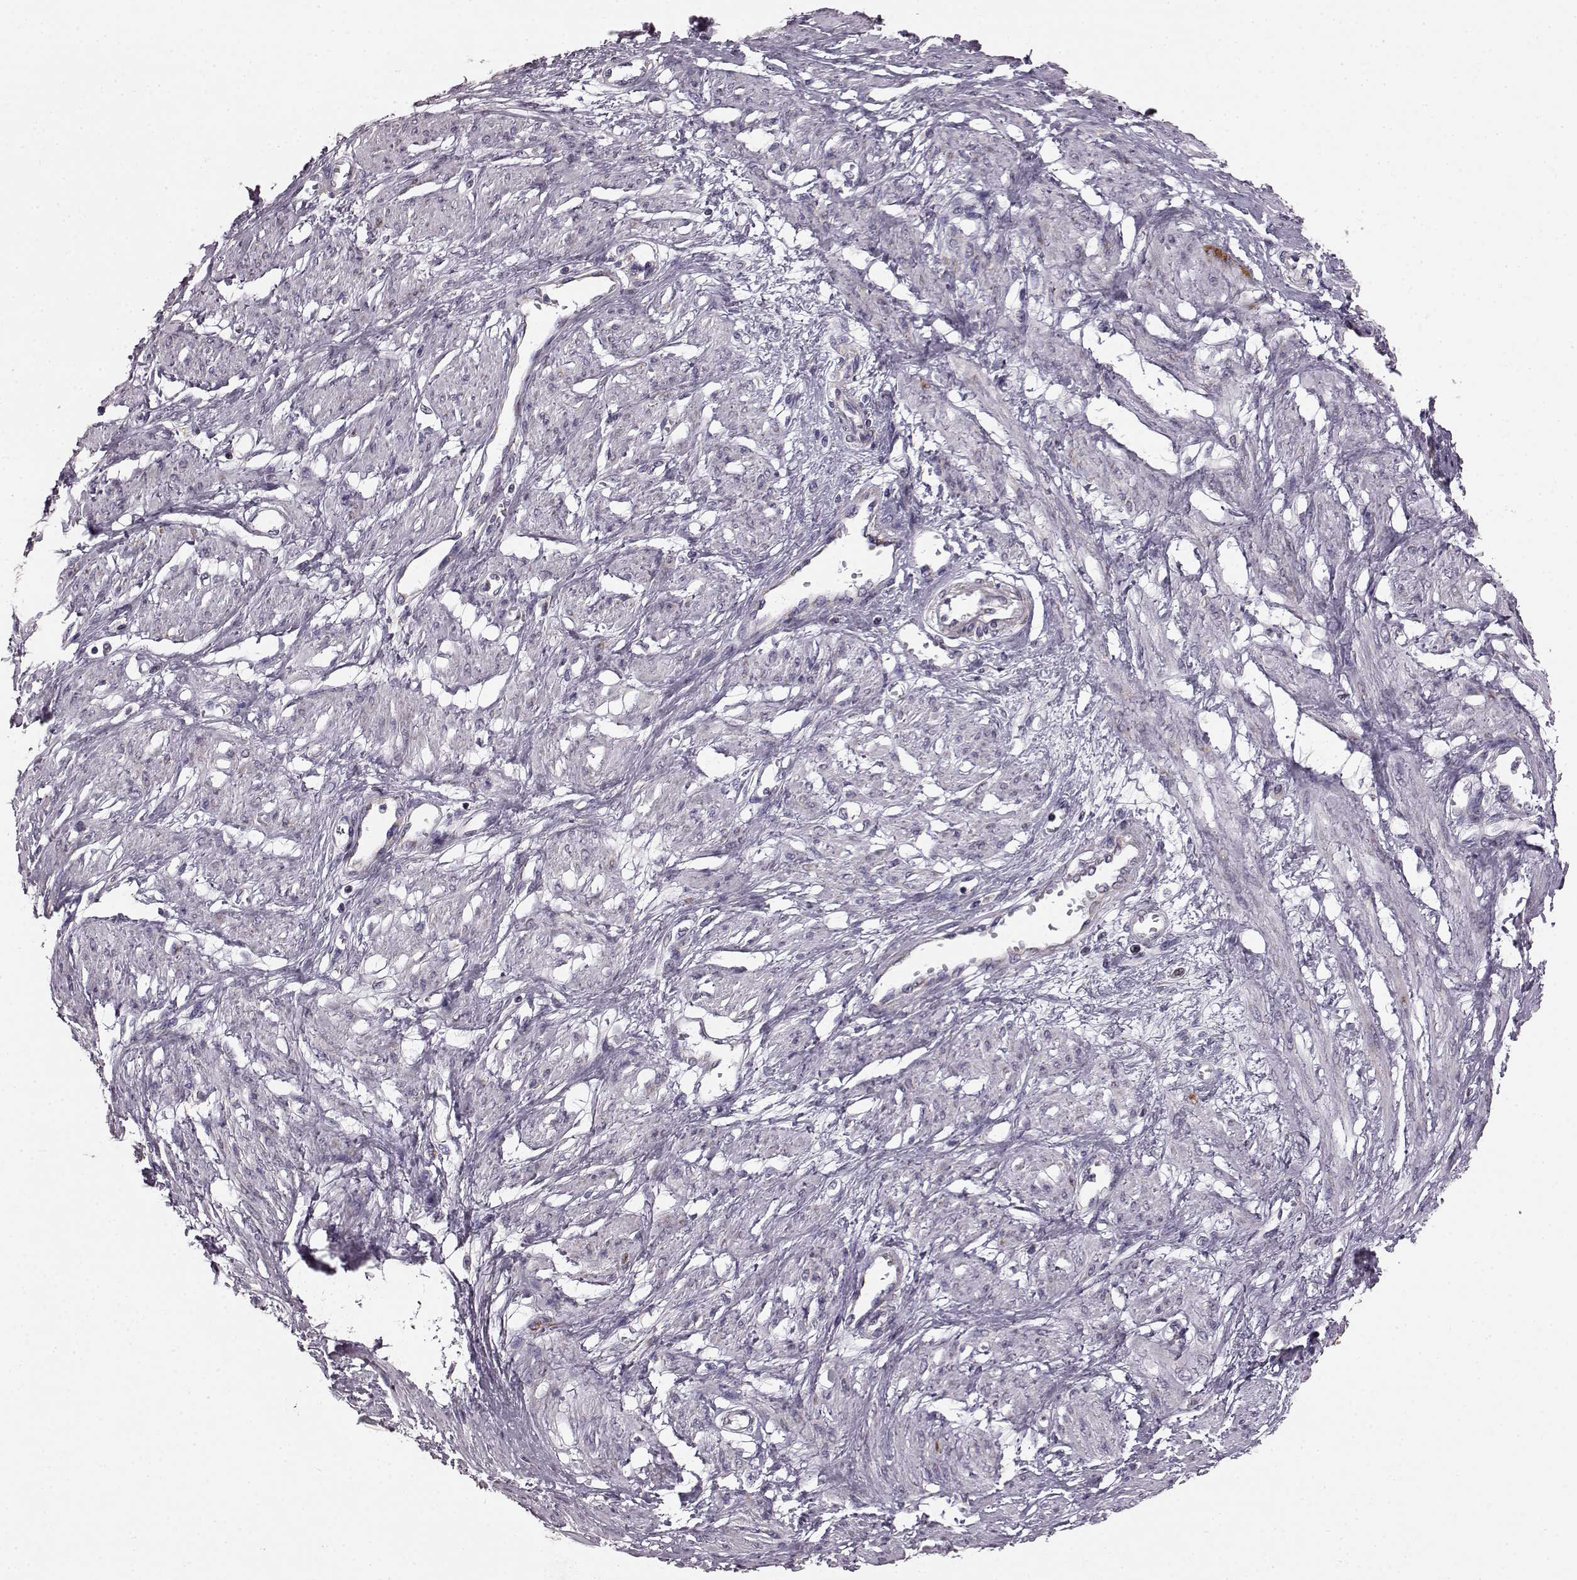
{"staining": {"intensity": "negative", "quantity": "none", "location": "none"}, "tissue": "smooth muscle", "cell_type": "Smooth muscle cells", "image_type": "normal", "snomed": [{"axis": "morphology", "description": "Normal tissue, NOS"}, {"axis": "topography", "description": "Smooth muscle"}, {"axis": "topography", "description": "Uterus"}], "caption": "Immunohistochemical staining of normal human smooth muscle exhibits no significant positivity in smooth muscle cells.", "gene": "FAM8A1", "patient": {"sex": "female", "age": 39}}